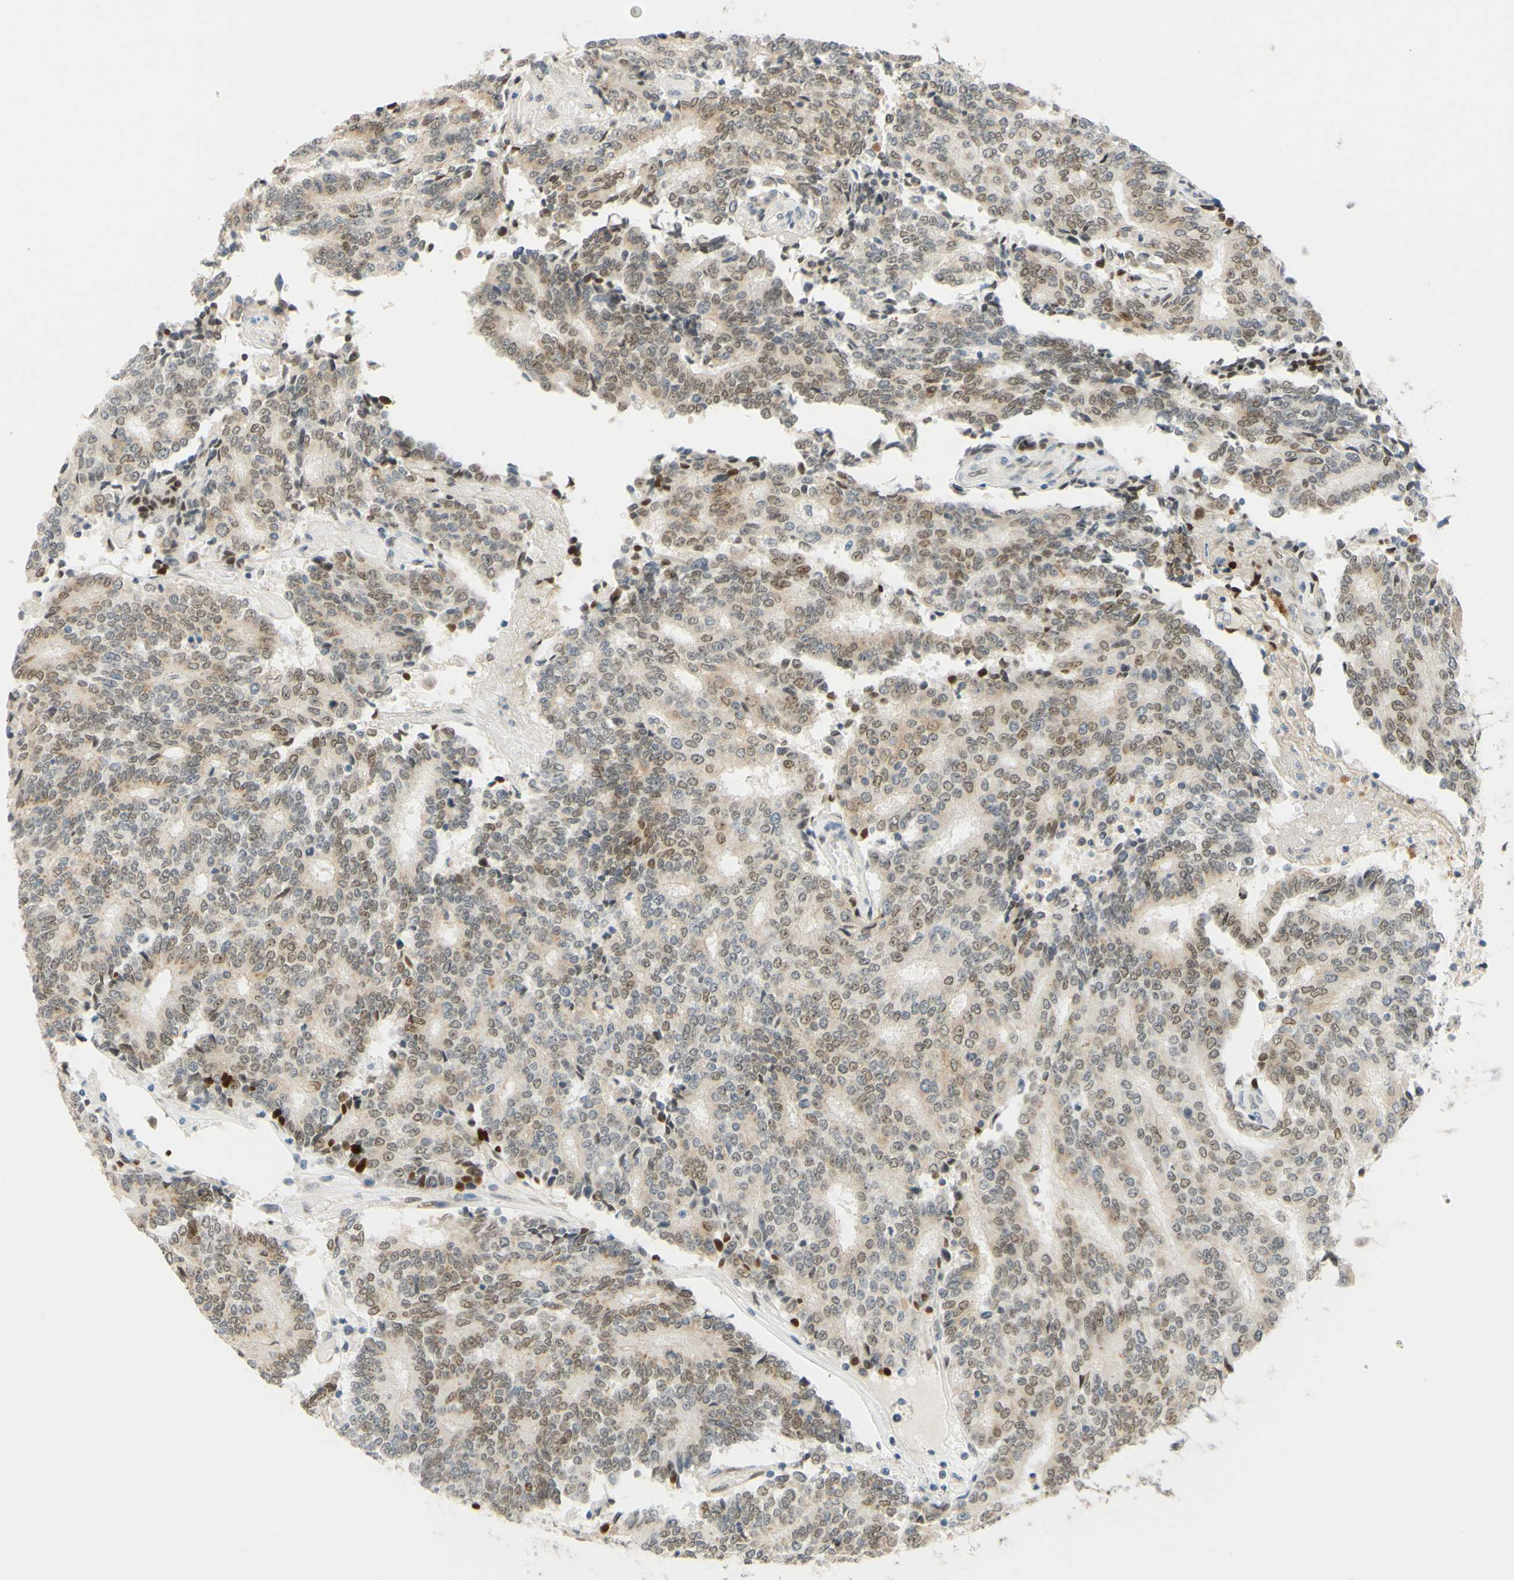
{"staining": {"intensity": "weak", "quantity": ">75%", "location": "cytoplasmic/membranous,nuclear"}, "tissue": "prostate cancer", "cell_type": "Tumor cells", "image_type": "cancer", "snomed": [{"axis": "morphology", "description": "Normal tissue, NOS"}, {"axis": "morphology", "description": "Adenocarcinoma, High grade"}, {"axis": "topography", "description": "Prostate"}, {"axis": "topography", "description": "Seminal veicle"}], "caption": "The micrograph displays staining of prostate adenocarcinoma (high-grade), revealing weak cytoplasmic/membranous and nuclear protein expression (brown color) within tumor cells.", "gene": "POLB", "patient": {"sex": "male", "age": 55}}